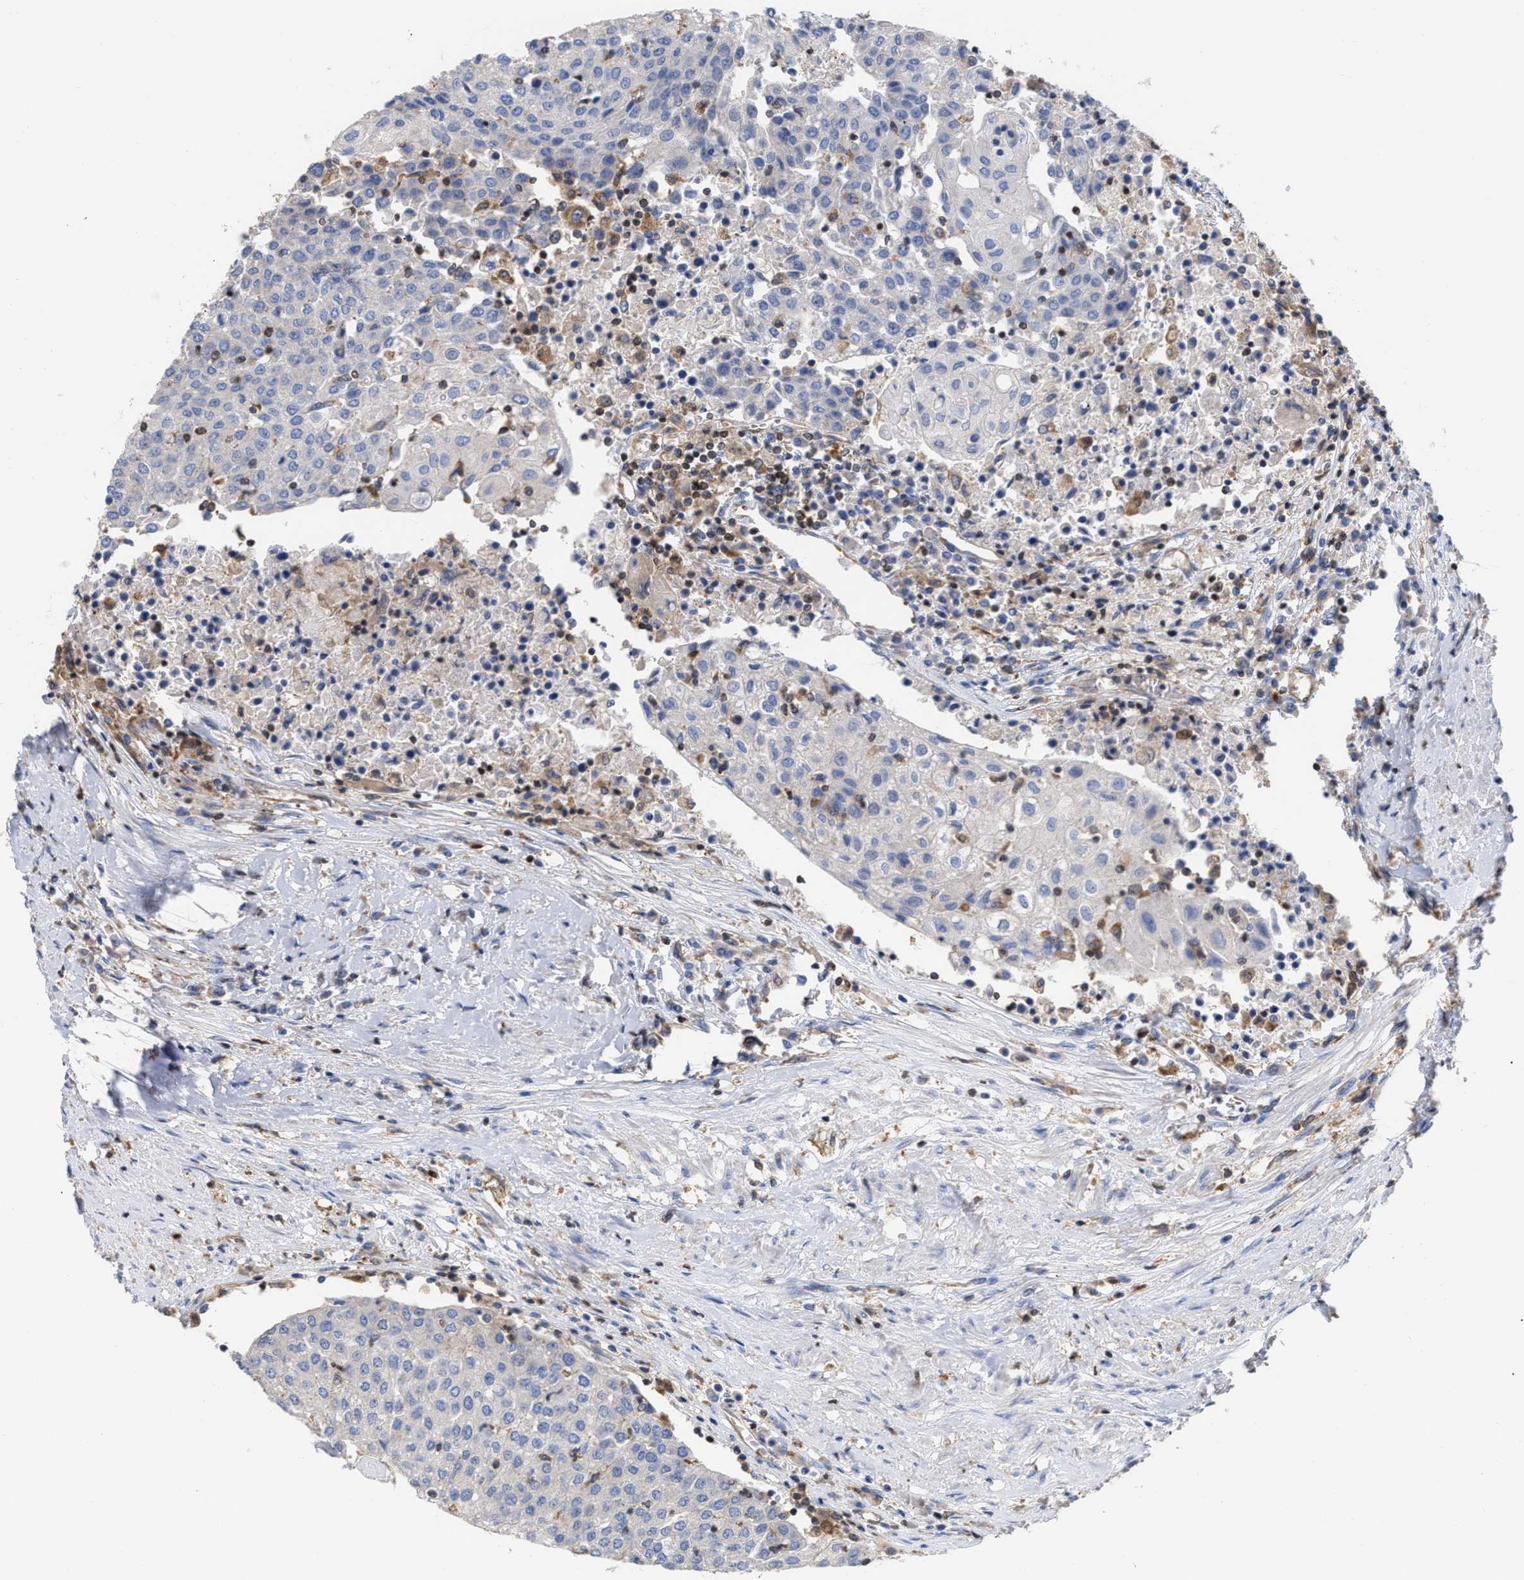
{"staining": {"intensity": "negative", "quantity": "none", "location": "none"}, "tissue": "urothelial cancer", "cell_type": "Tumor cells", "image_type": "cancer", "snomed": [{"axis": "morphology", "description": "Urothelial carcinoma, High grade"}, {"axis": "topography", "description": "Urinary bladder"}], "caption": "The immunohistochemistry (IHC) micrograph has no significant positivity in tumor cells of urothelial cancer tissue.", "gene": "GIMAP4", "patient": {"sex": "female", "age": 85}}